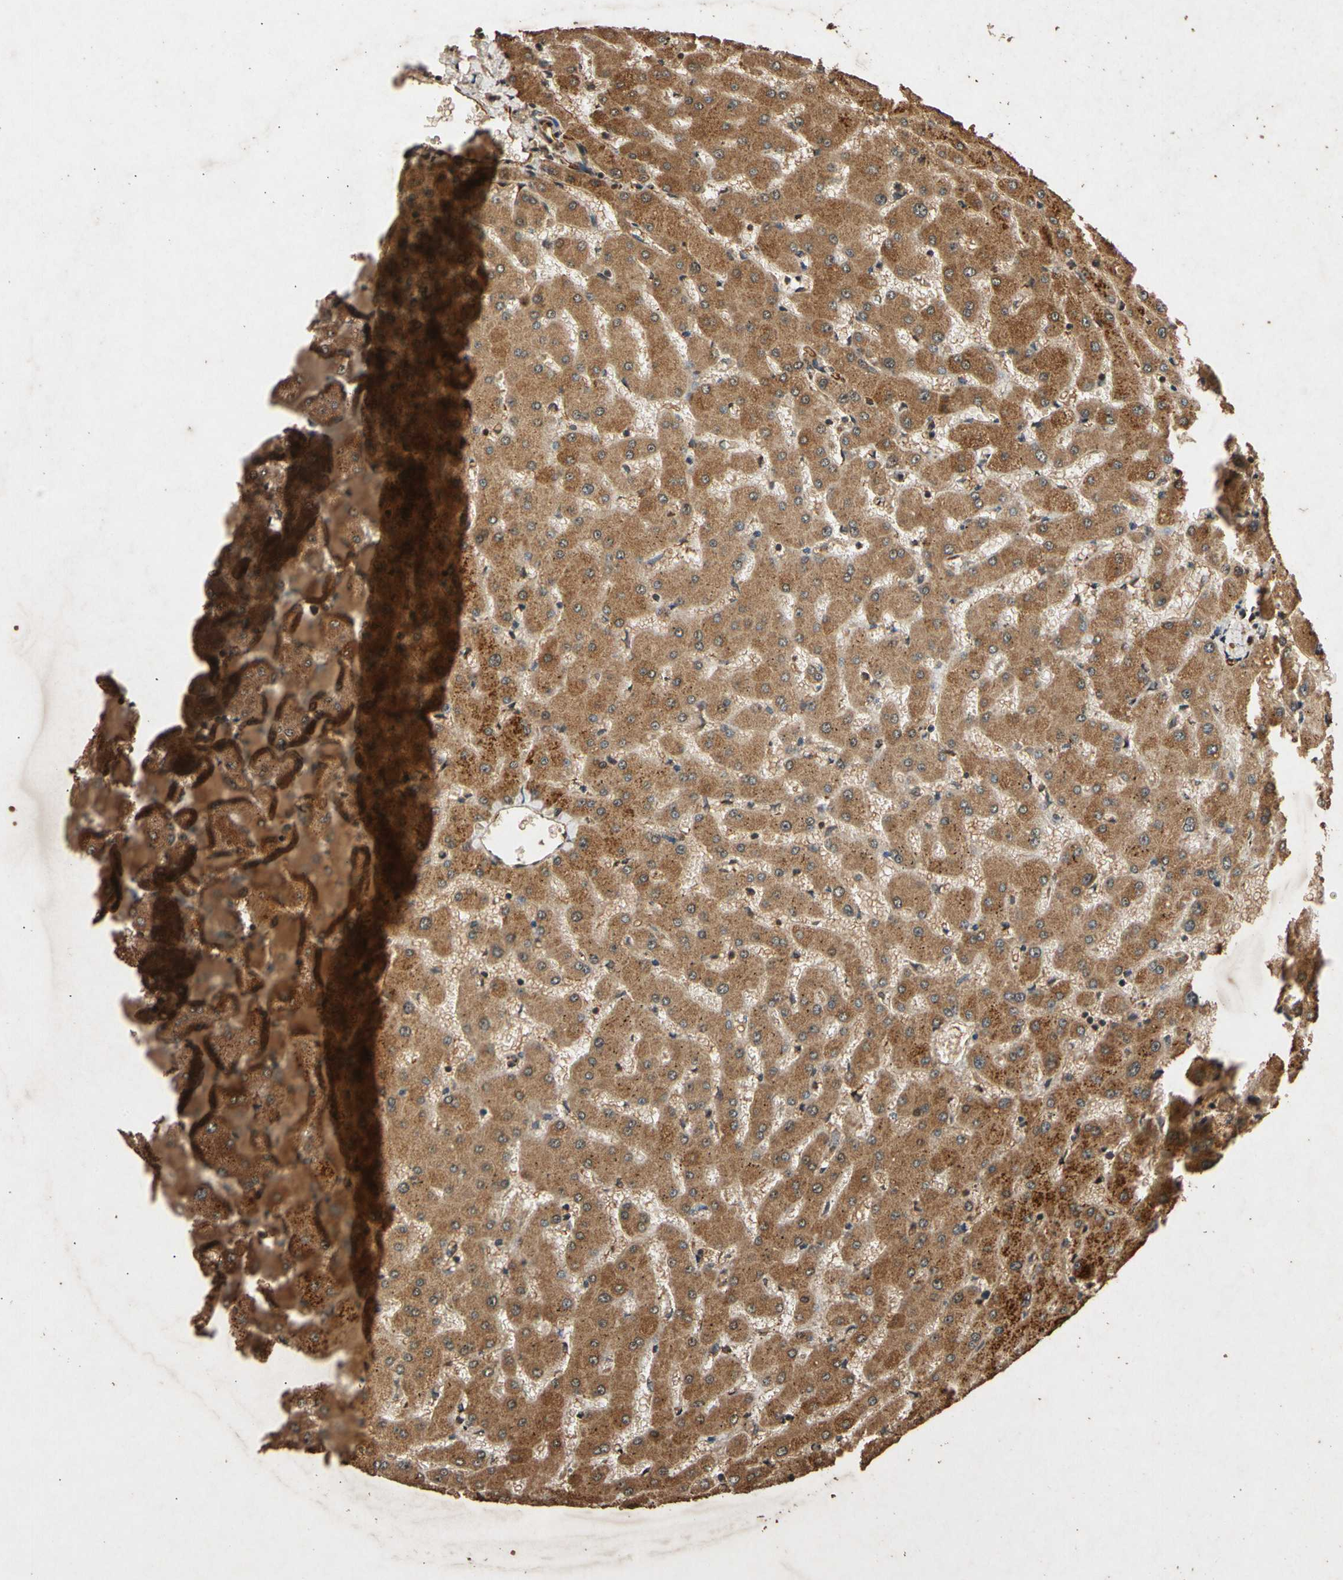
{"staining": {"intensity": "moderate", "quantity": ">75%", "location": "cytoplasmic/membranous"}, "tissue": "liver", "cell_type": "Cholangiocytes", "image_type": "normal", "snomed": [{"axis": "morphology", "description": "Normal tissue, NOS"}, {"axis": "topography", "description": "Liver"}], "caption": "Liver stained with DAB (3,3'-diaminobenzidine) immunohistochemistry (IHC) reveals medium levels of moderate cytoplasmic/membranous staining in approximately >75% of cholangiocytes.", "gene": "TXN2", "patient": {"sex": "female", "age": 63}}